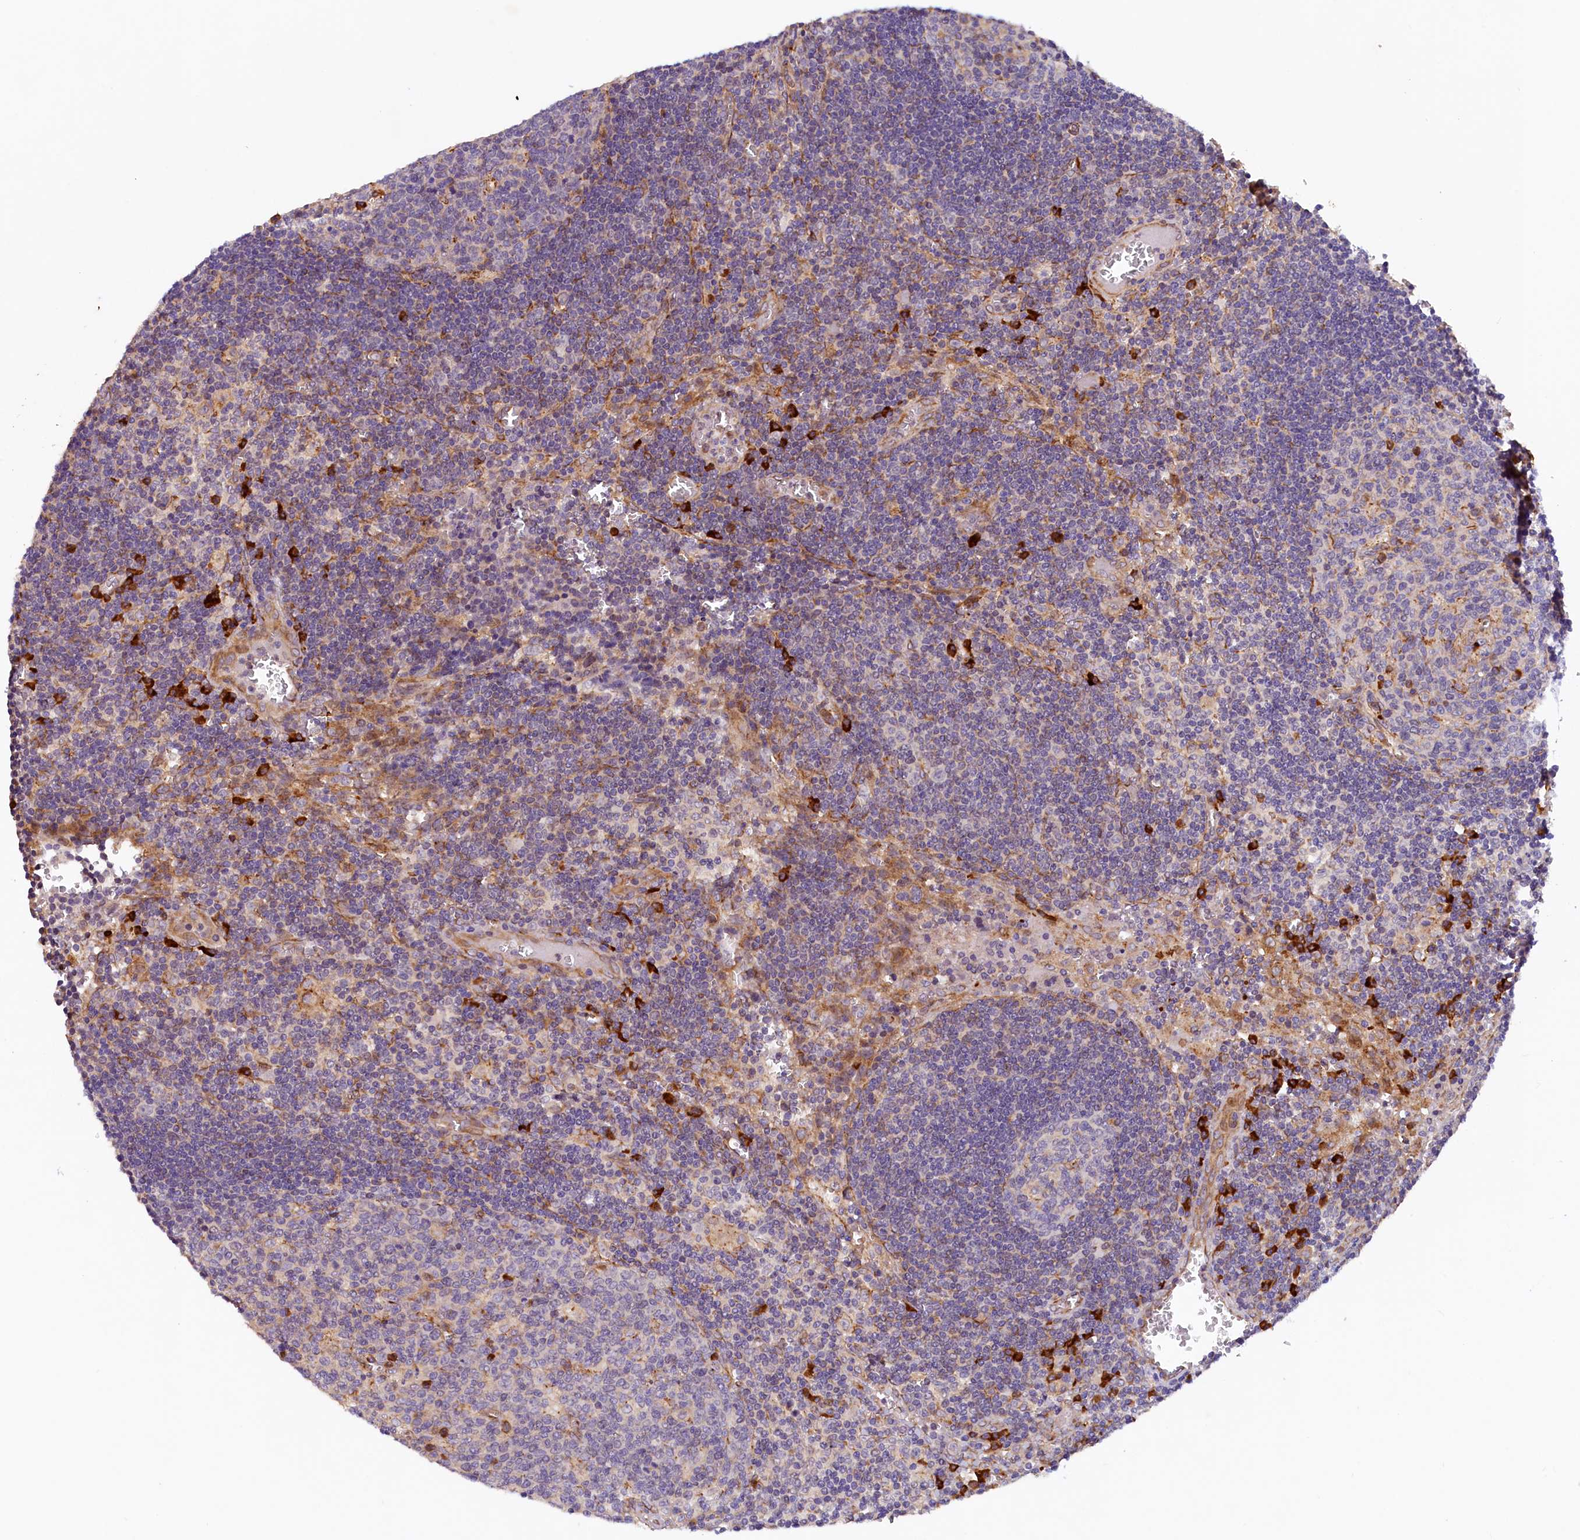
{"staining": {"intensity": "moderate", "quantity": "<25%", "location": "cytoplasmic/membranous"}, "tissue": "lymph node", "cell_type": "Germinal center cells", "image_type": "normal", "snomed": [{"axis": "morphology", "description": "Normal tissue, NOS"}, {"axis": "topography", "description": "Lymph node"}], "caption": "Protein expression analysis of benign lymph node displays moderate cytoplasmic/membranous staining in about <25% of germinal center cells. Immunohistochemistry stains the protein of interest in brown and the nuclei are stained blue.", "gene": "SSC5D", "patient": {"sex": "female", "age": 73}}